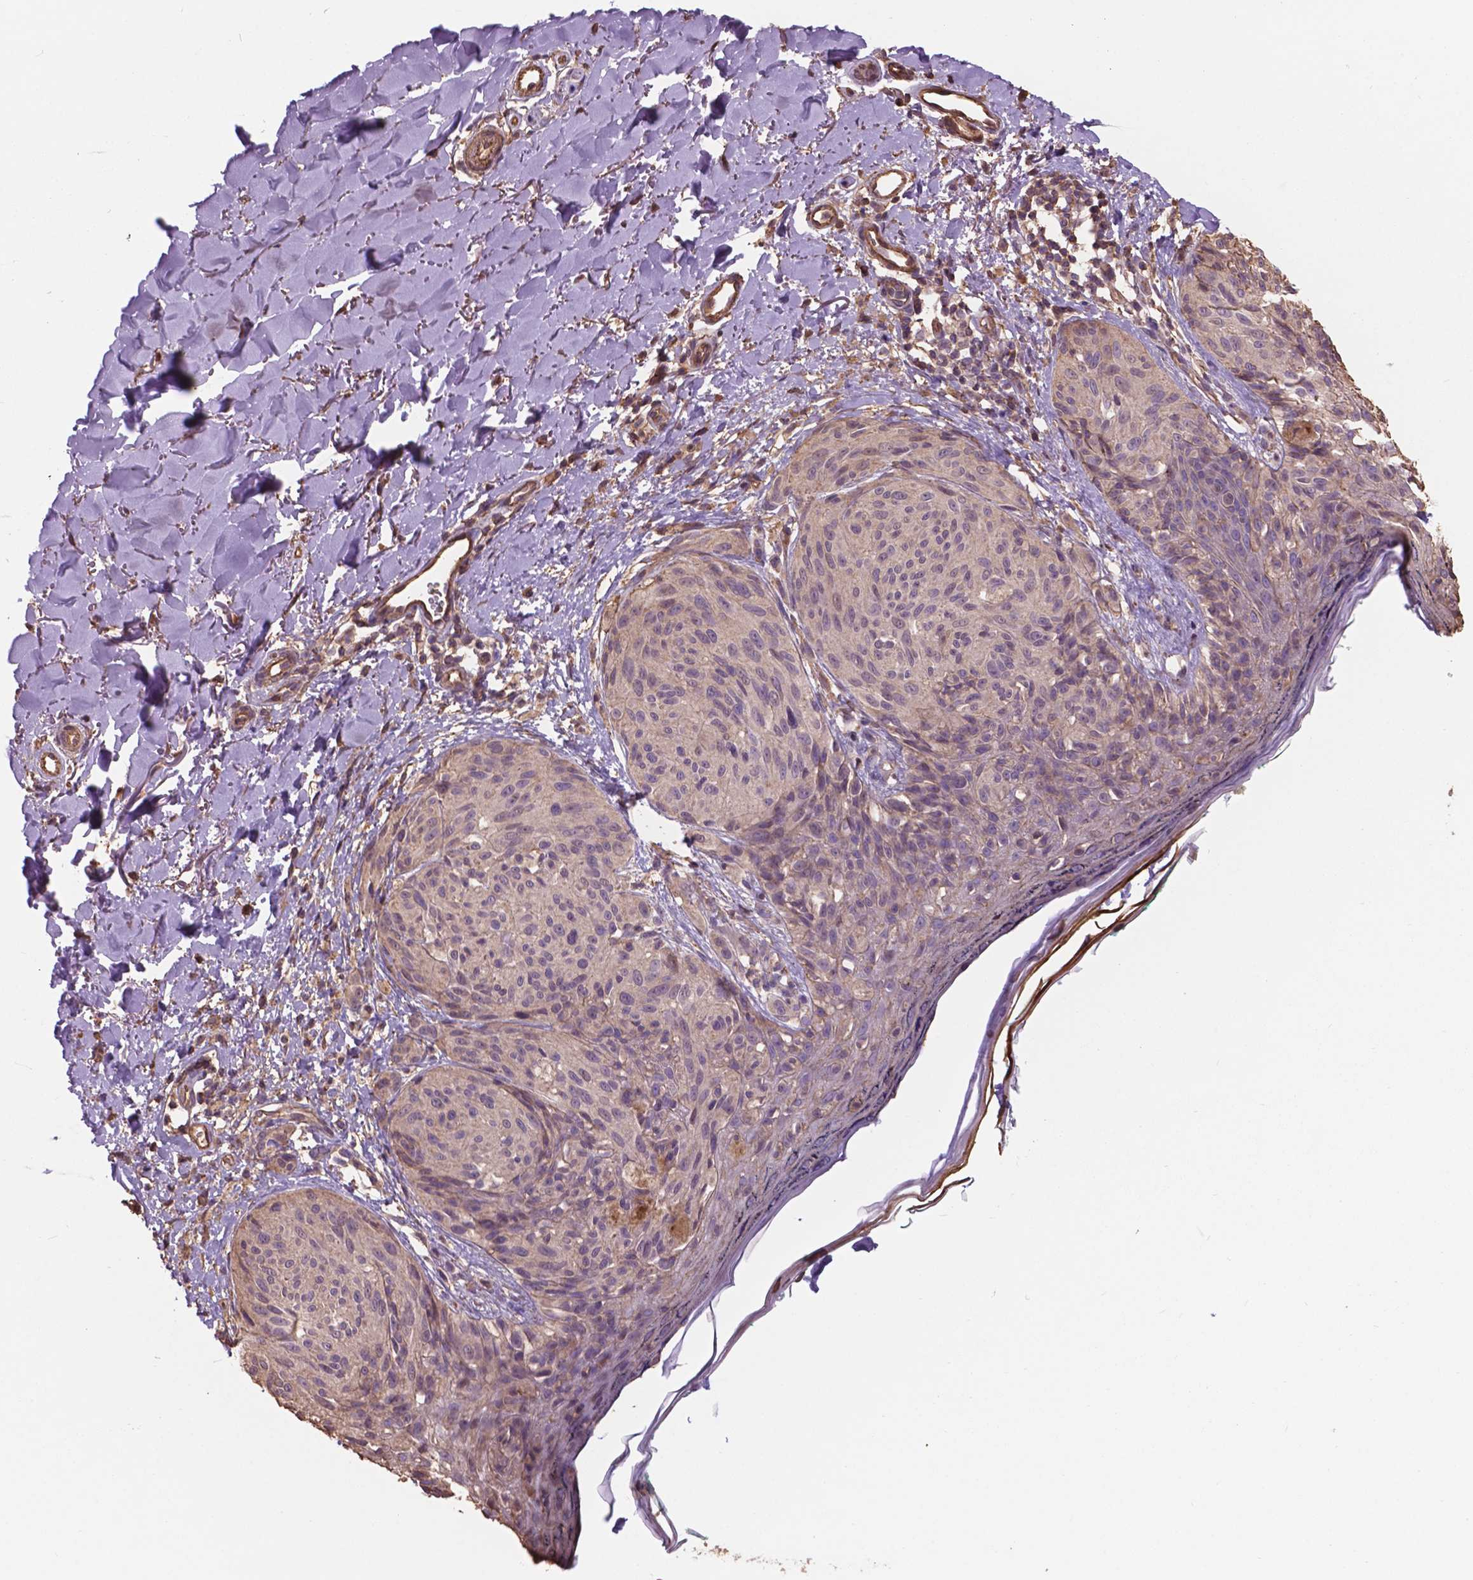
{"staining": {"intensity": "negative", "quantity": "none", "location": "none"}, "tissue": "melanoma", "cell_type": "Tumor cells", "image_type": "cancer", "snomed": [{"axis": "morphology", "description": "Malignant melanoma, NOS"}, {"axis": "topography", "description": "Skin"}], "caption": "Immunohistochemical staining of human malignant melanoma shows no significant positivity in tumor cells.", "gene": "NIPA2", "patient": {"sex": "female", "age": 87}}